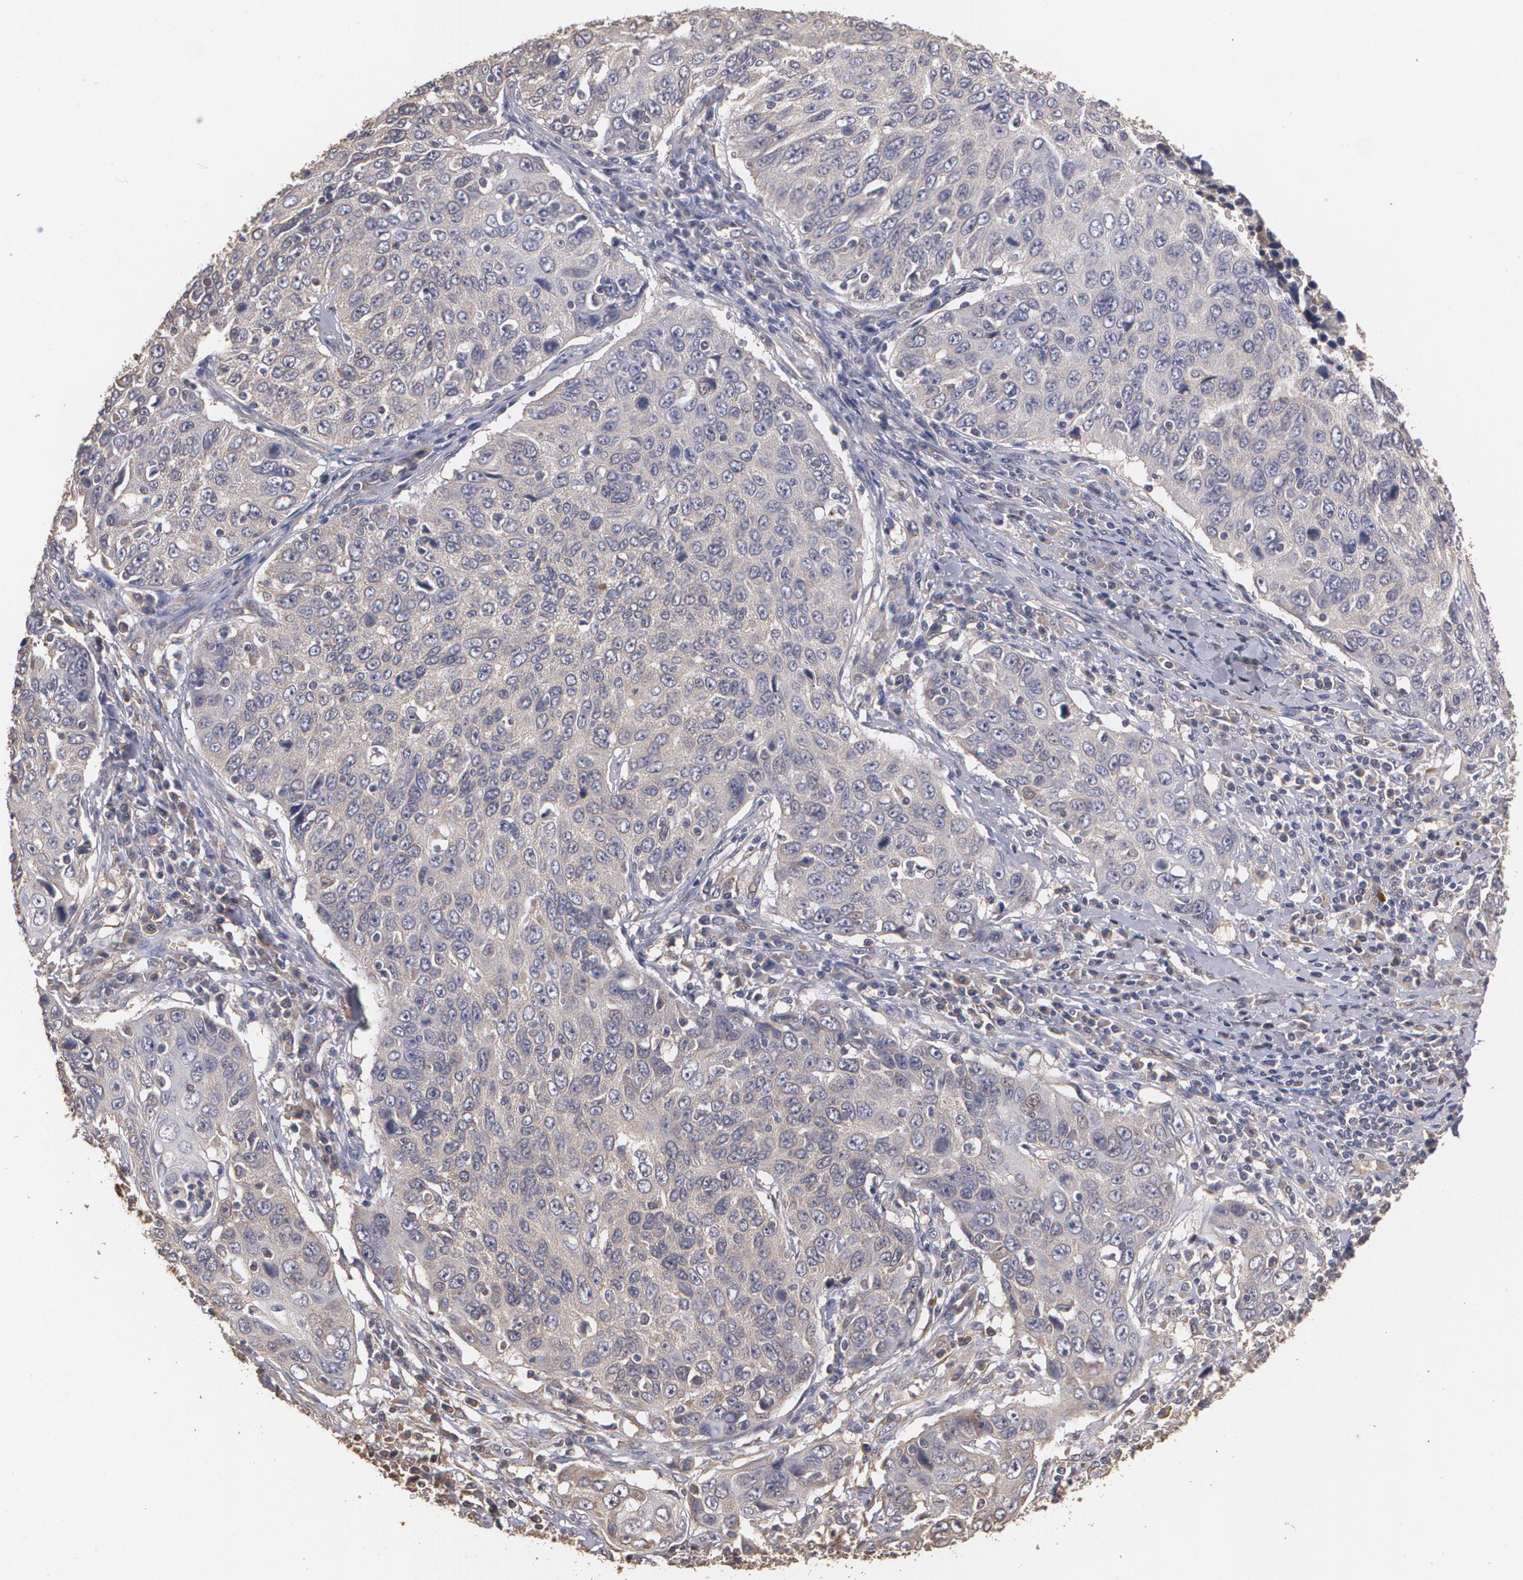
{"staining": {"intensity": "weak", "quantity": ">75%", "location": "cytoplasmic/membranous"}, "tissue": "cervical cancer", "cell_type": "Tumor cells", "image_type": "cancer", "snomed": [{"axis": "morphology", "description": "Squamous cell carcinoma, NOS"}, {"axis": "topography", "description": "Cervix"}], "caption": "Immunohistochemistry of human cervical squamous cell carcinoma shows low levels of weak cytoplasmic/membranous expression in approximately >75% of tumor cells. (IHC, brightfield microscopy, high magnification).", "gene": "PON1", "patient": {"sex": "female", "age": 53}}